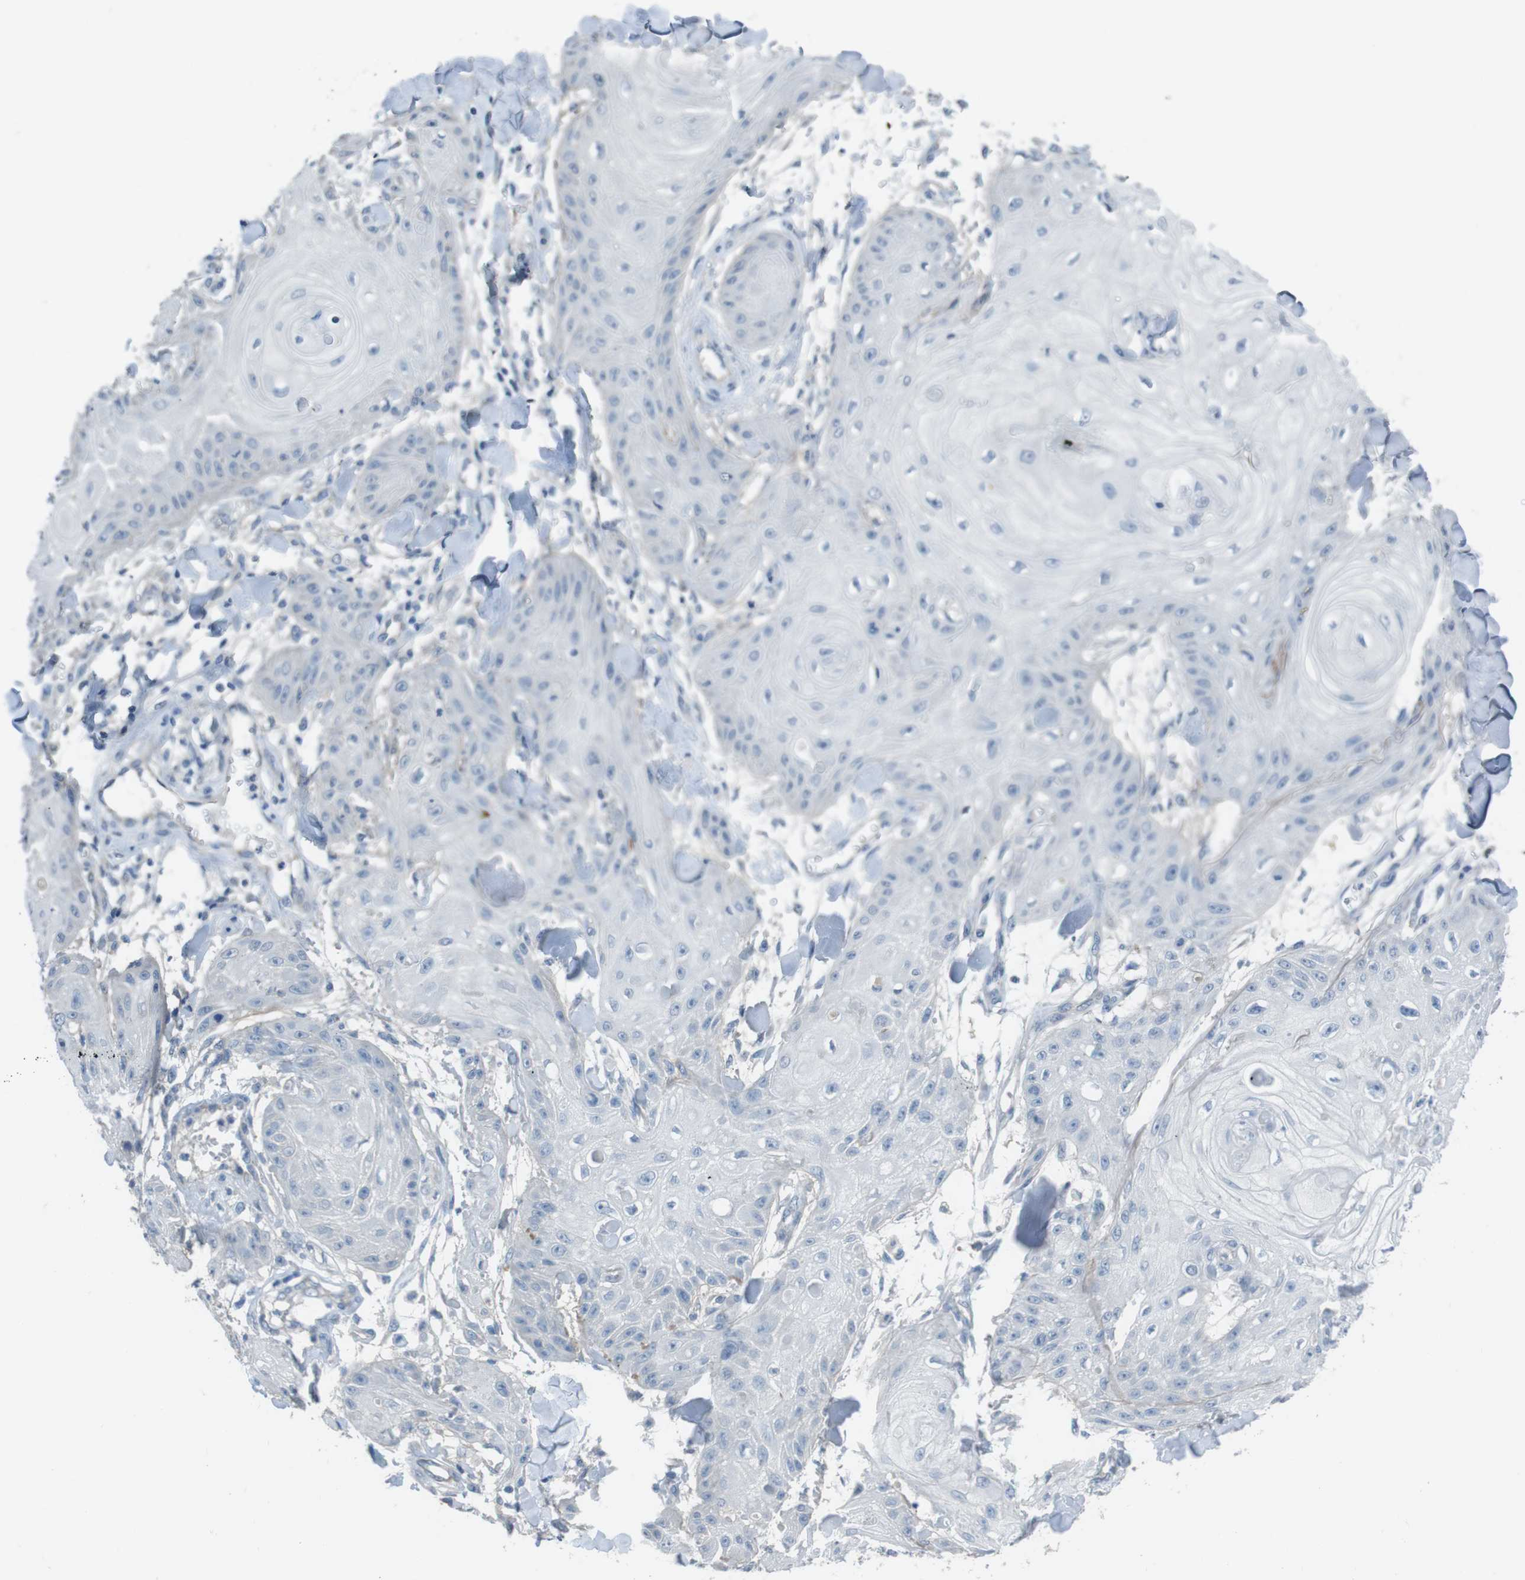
{"staining": {"intensity": "negative", "quantity": "none", "location": "none"}, "tissue": "skin cancer", "cell_type": "Tumor cells", "image_type": "cancer", "snomed": [{"axis": "morphology", "description": "Squamous cell carcinoma, NOS"}, {"axis": "topography", "description": "Skin"}], "caption": "This is an immunohistochemistry photomicrograph of human skin cancer (squamous cell carcinoma). There is no staining in tumor cells.", "gene": "CYP2C8", "patient": {"sex": "male", "age": 74}}